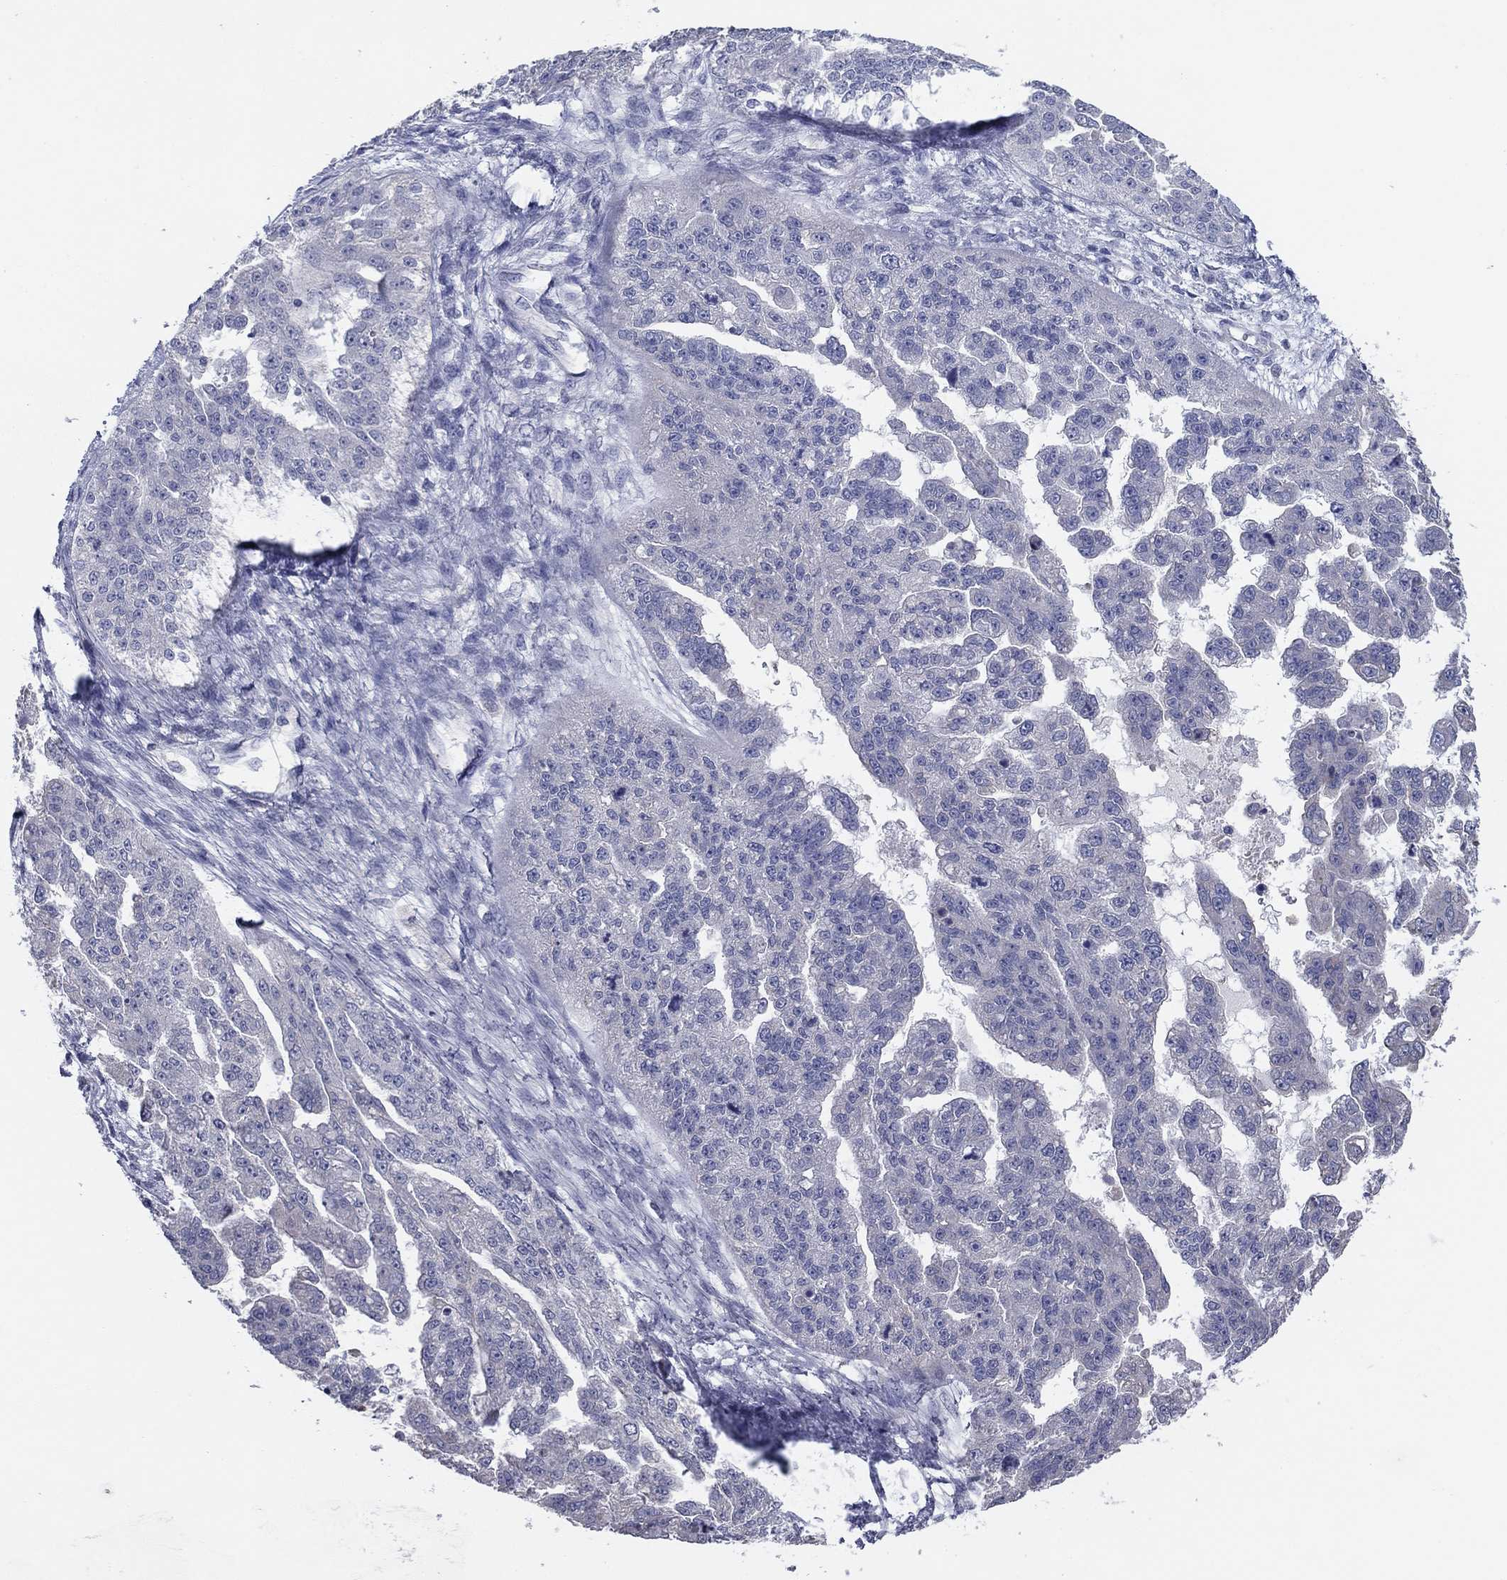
{"staining": {"intensity": "negative", "quantity": "none", "location": "none"}, "tissue": "ovarian cancer", "cell_type": "Tumor cells", "image_type": "cancer", "snomed": [{"axis": "morphology", "description": "Cystadenocarcinoma, serous, NOS"}, {"axis": "topography", "description": "Ovary"}], "caption": "Tumor cells are negative for brown protein staining in serous cystadenocarcinoma (ovarian). Nuclei are stained in blue.", "gene": "GRK7", "patient": {"sex": "female", "age": 58}}